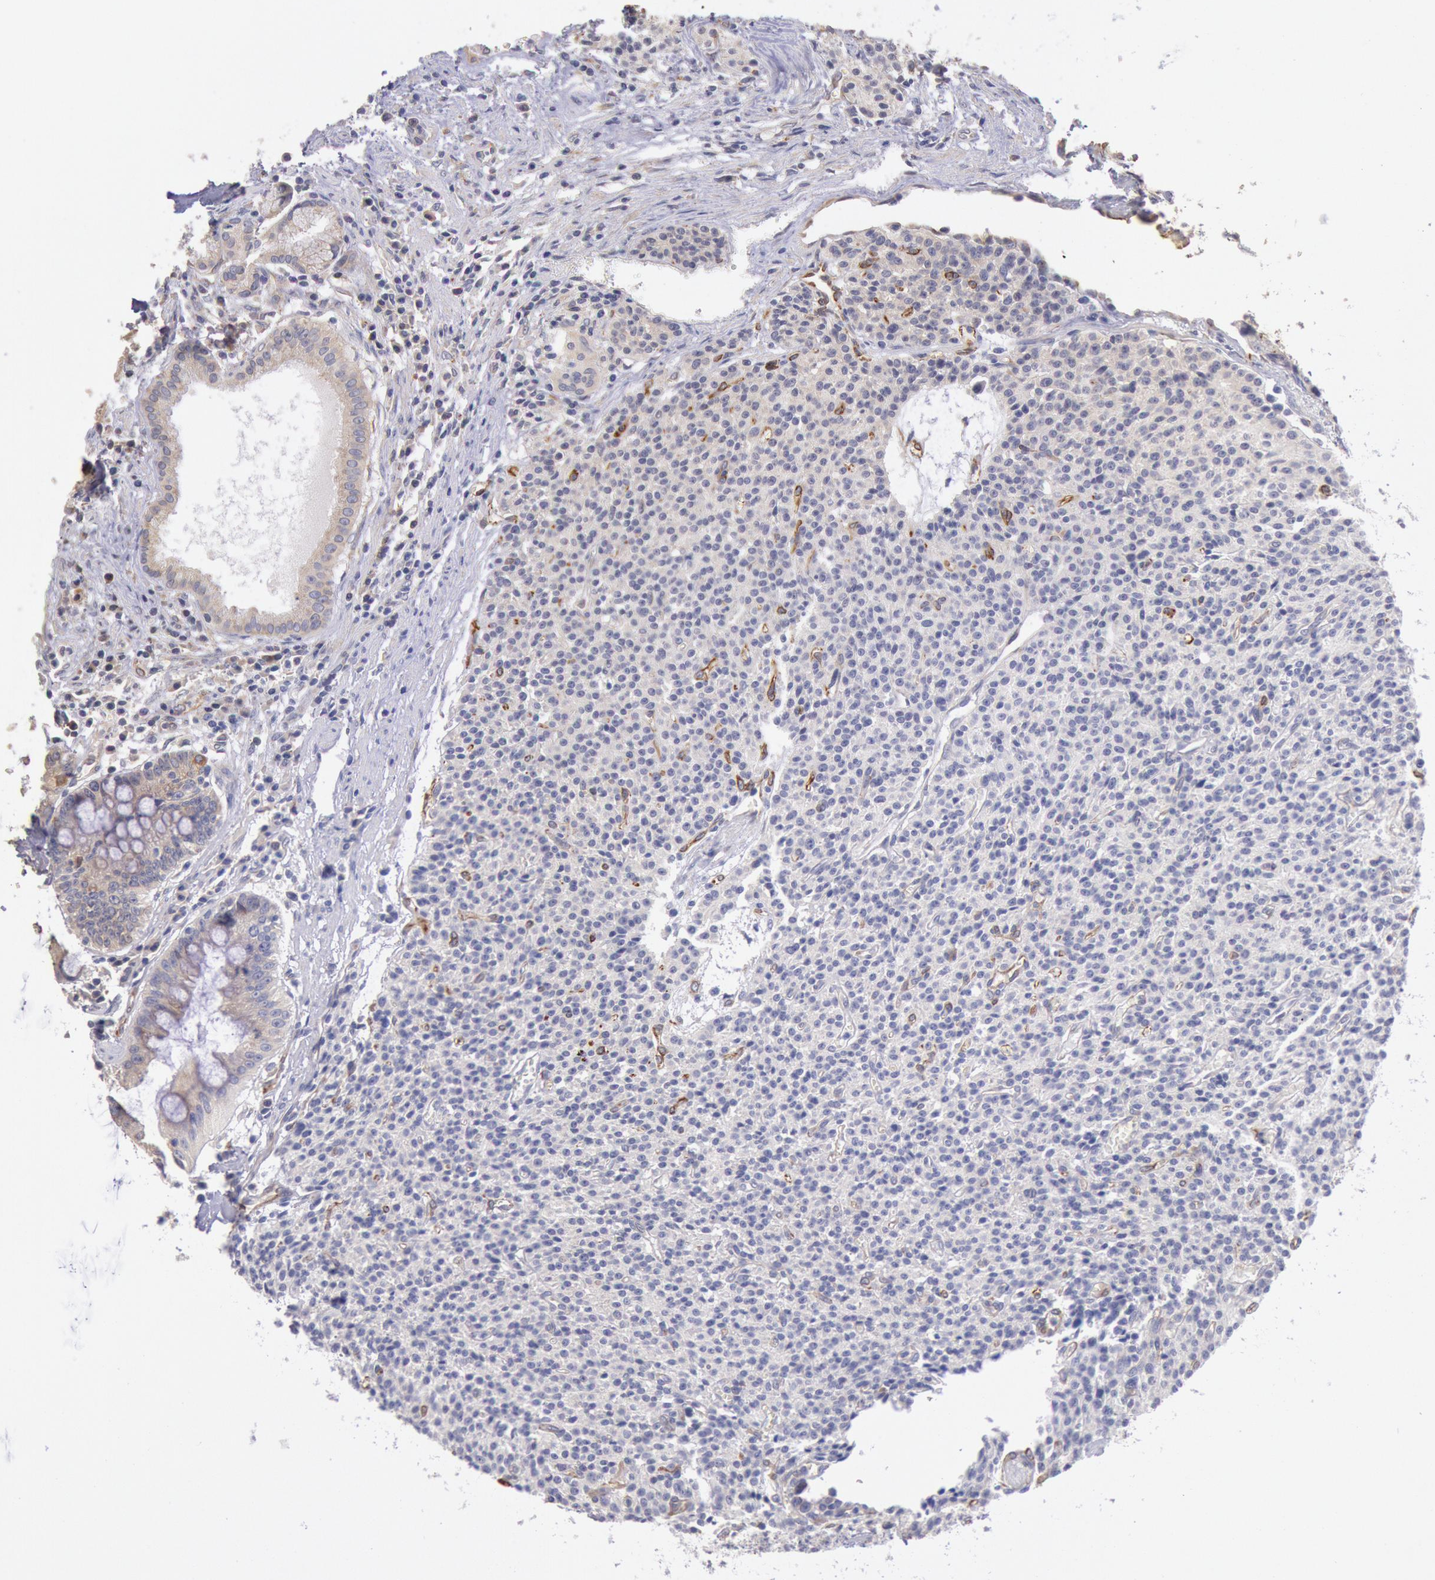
{"staining": {"intensity": "weak", "quantity": ">75%", "location": "cytoplasmic/membranous"}, "tissue": "carcinoid", "cell_type": "Tumor cells", "image_type": "cancer", "snomed": [{"axis": "morphology", "description": "Carcinoid, malignant, NOS"}, {"axis": "topography", "description": "Stomach"}], "caption": "A high-resolution histopathology image shows IHC staining of malignant carcinoid, which displays weak cytoplasmic/membranous positivity in approximately >75% of tumor cells. (Brightfield microscopy of DAB IHC at high magnification).", "gene": "DRG1", "patient": {"sex": "female", "age": 76}}